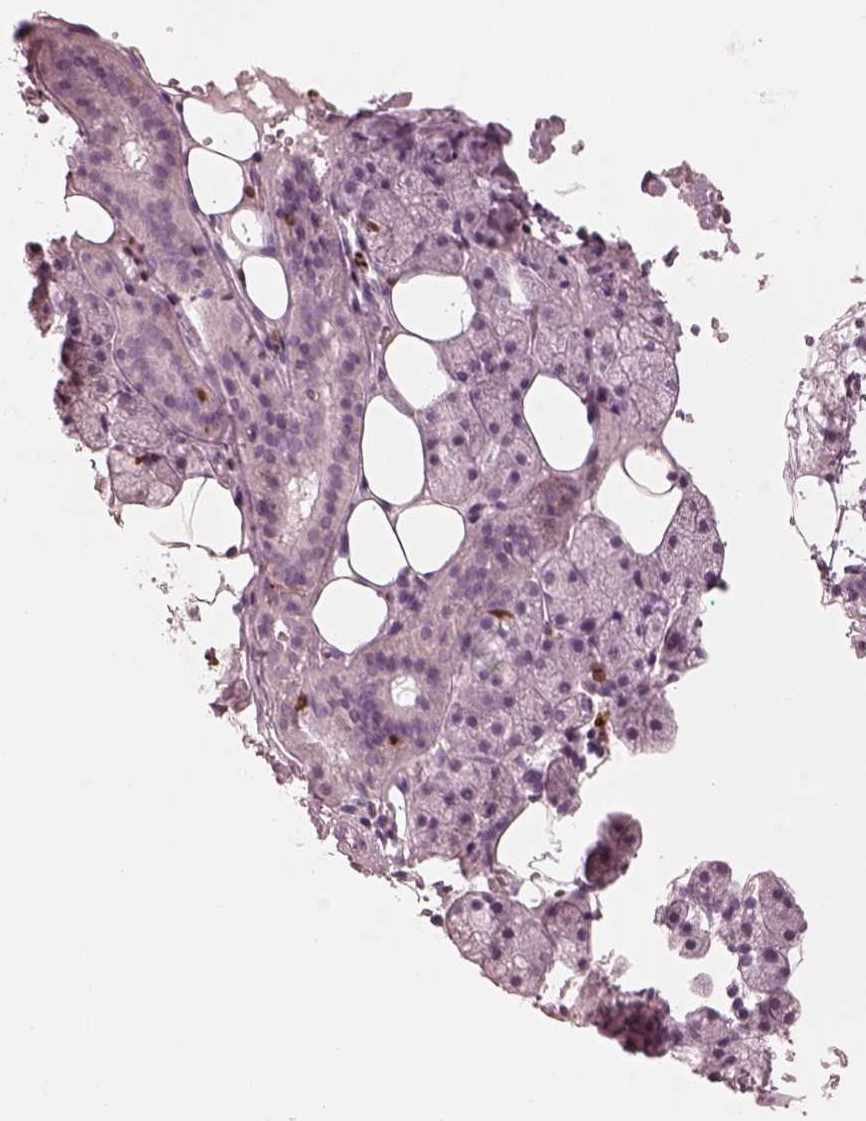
{"staining": {"intensity": "negative", "quantity": "none", "location": "none"}, "tissue": "salivary gland", "cell_type": "Glandular cells", "image_type": "normal", "snomed": [{"axis": "morphology", "description": "Normal tissue, NOS"}, {"axis": "topography", "description": "Salivary gland"}], "caption": "This is an immunohistochemistry (IHC) photomicrograph of unremarkable human salivary gland. There is no expression in glandular cells.", "gene": "ALOX5", "patient": {"sex": "male", "age": 38}}